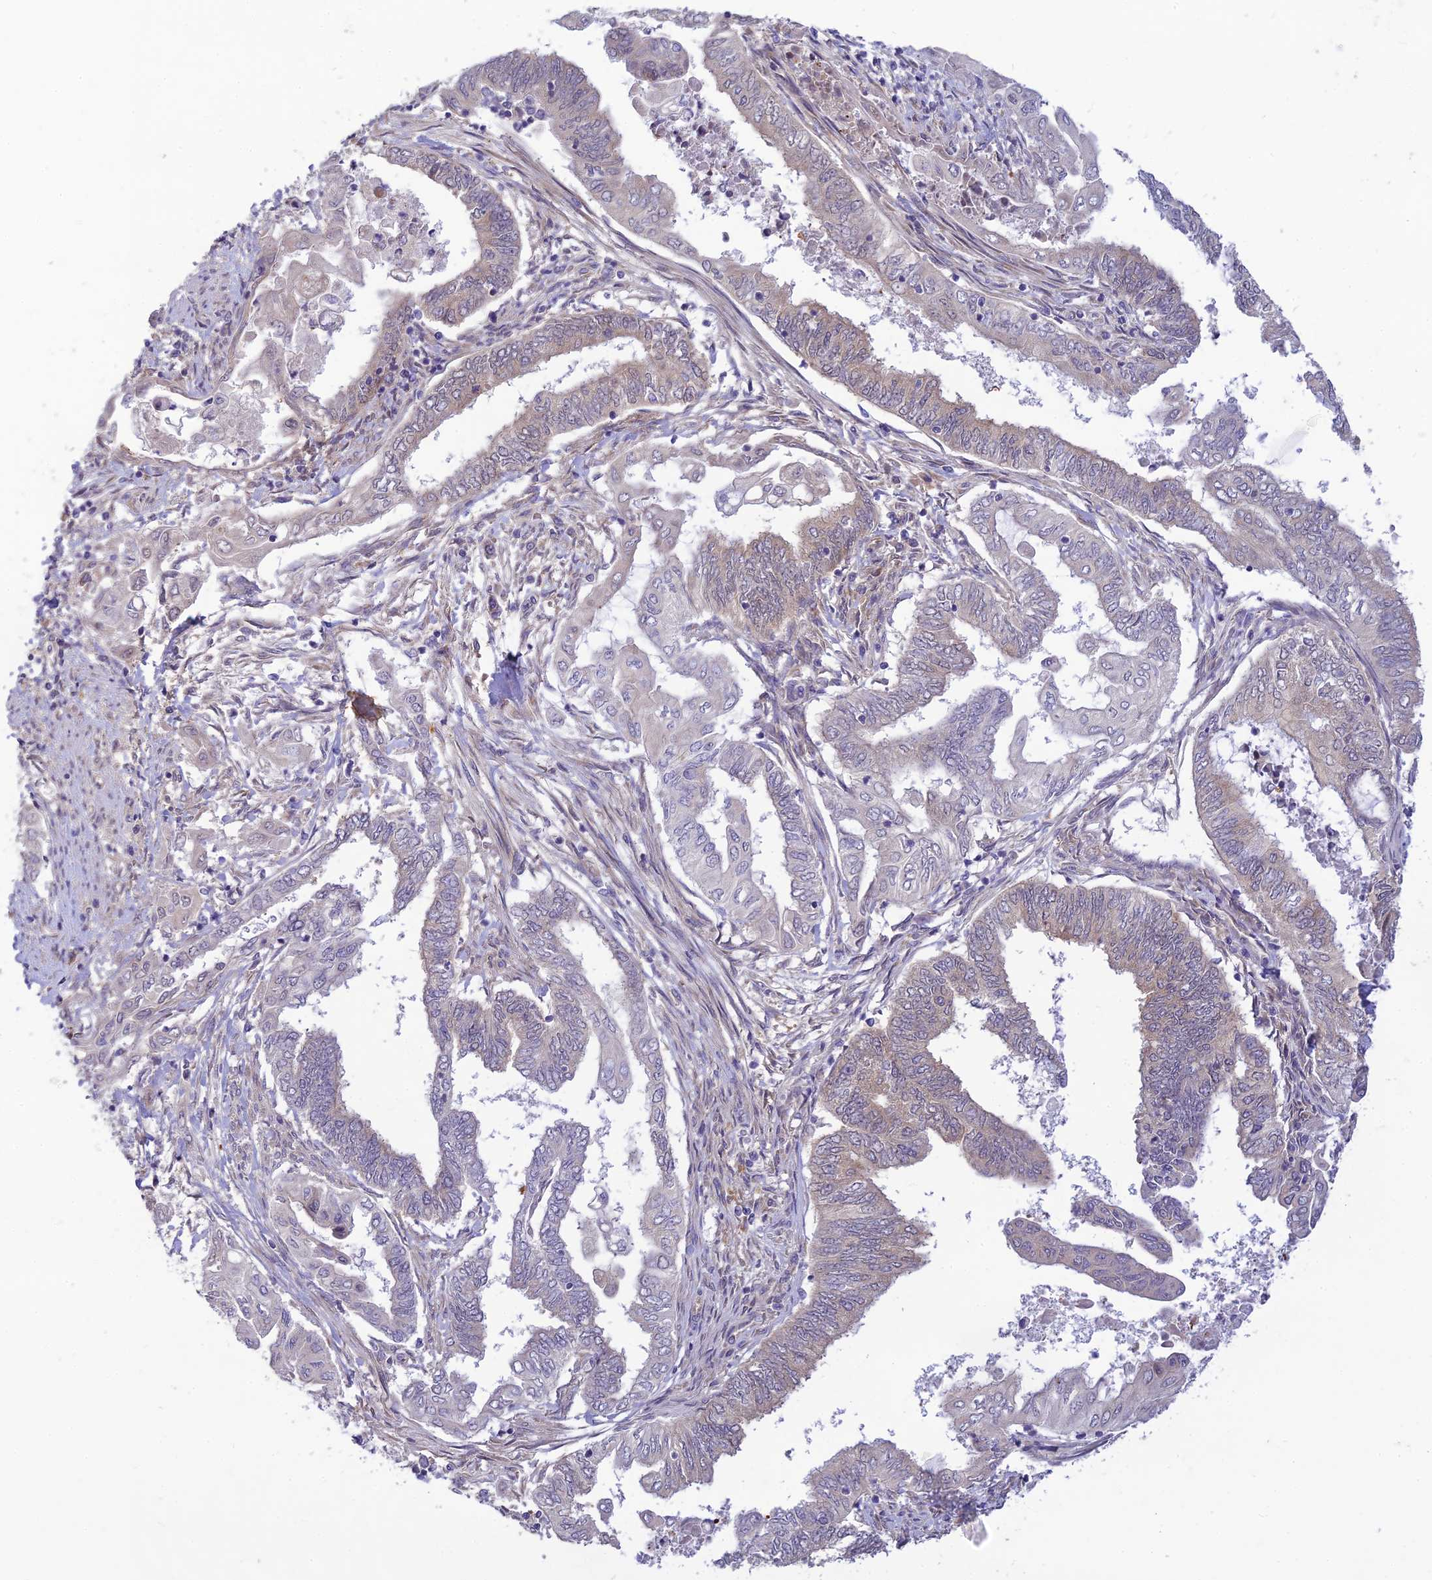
{"staining": {"intensity": "negative", "quantity": "none", "location": "none"}, "tissue": "endometrial cancer", "cell_type": "Tumor cells", "image_type": "cancer", "snomed": [{"axis": "morphology", "description": "Adenocarcinoma, NOS"}, {"axis": "topography", "description": "Uterus"}, {"axis": "topography", "description": "Endometrium"}], "caption": "This photomicrograph is of adenocarcinoma (endometrial) stained with immunohistochemistry to label a protein in brown with the nuclei are counter-stained blue. There is no positivity in tumor cells.", "gene": "SKIC8", "patient": {"sex": "female", "age": 70}}